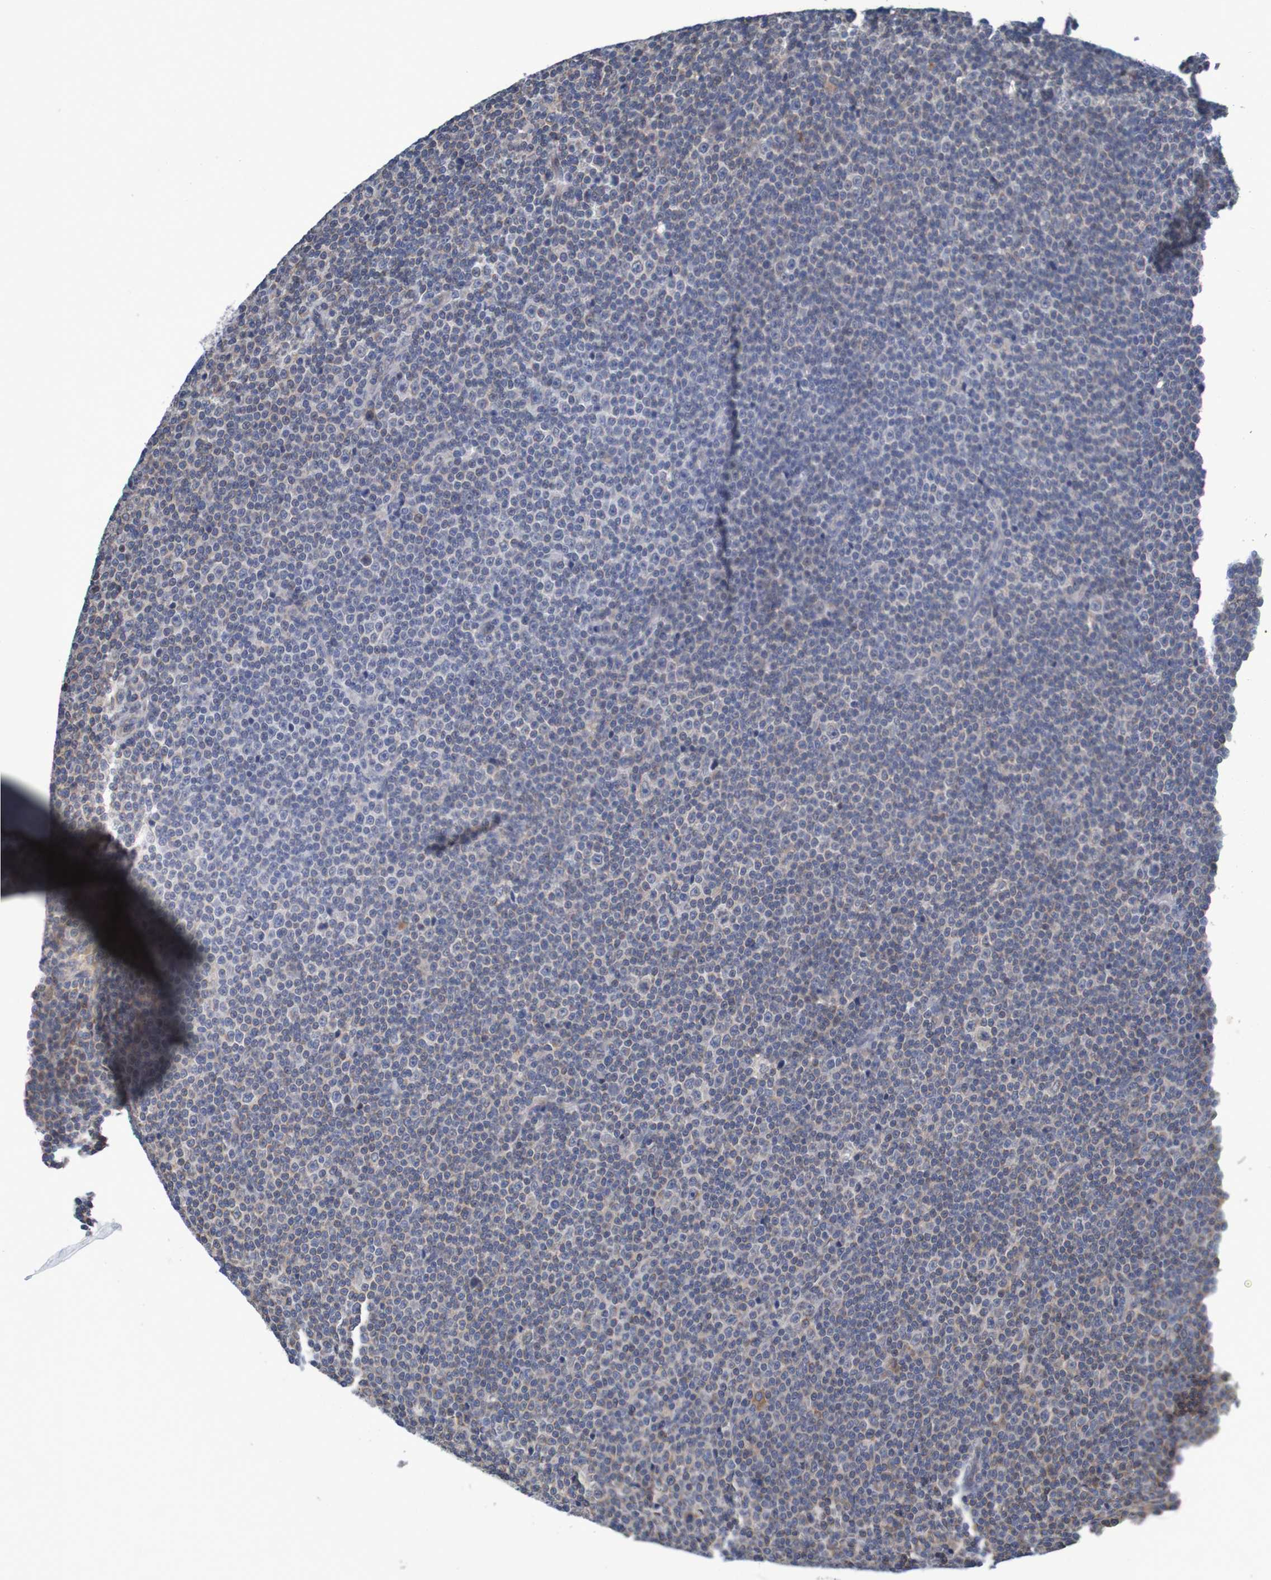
{"staining": {"intensity": "weak", "quantity": "<25%", "location": "cytoplasmic/membranous,nuclear"}, "tissue": "lymphoma", "cell_type": "Tumor cells", "image_type": "cancer", "snomed": [{"axis": "morphology", "description": "Malignant lymphoma, non-Hodgkin's type, Low grade"}, {"axis": "topography", "description": "Lymph node"}], "caption": "Micrograph shows no protein staining in tumor cells of lymphoma tissue. The staining is performed using DAB (3,3'-diaminobenzidine) brown chromogen with nuclei counter-stained in using hematoxylin.", "gene": "CLDN18", "patient": {"sex": "female", "age": 67}}